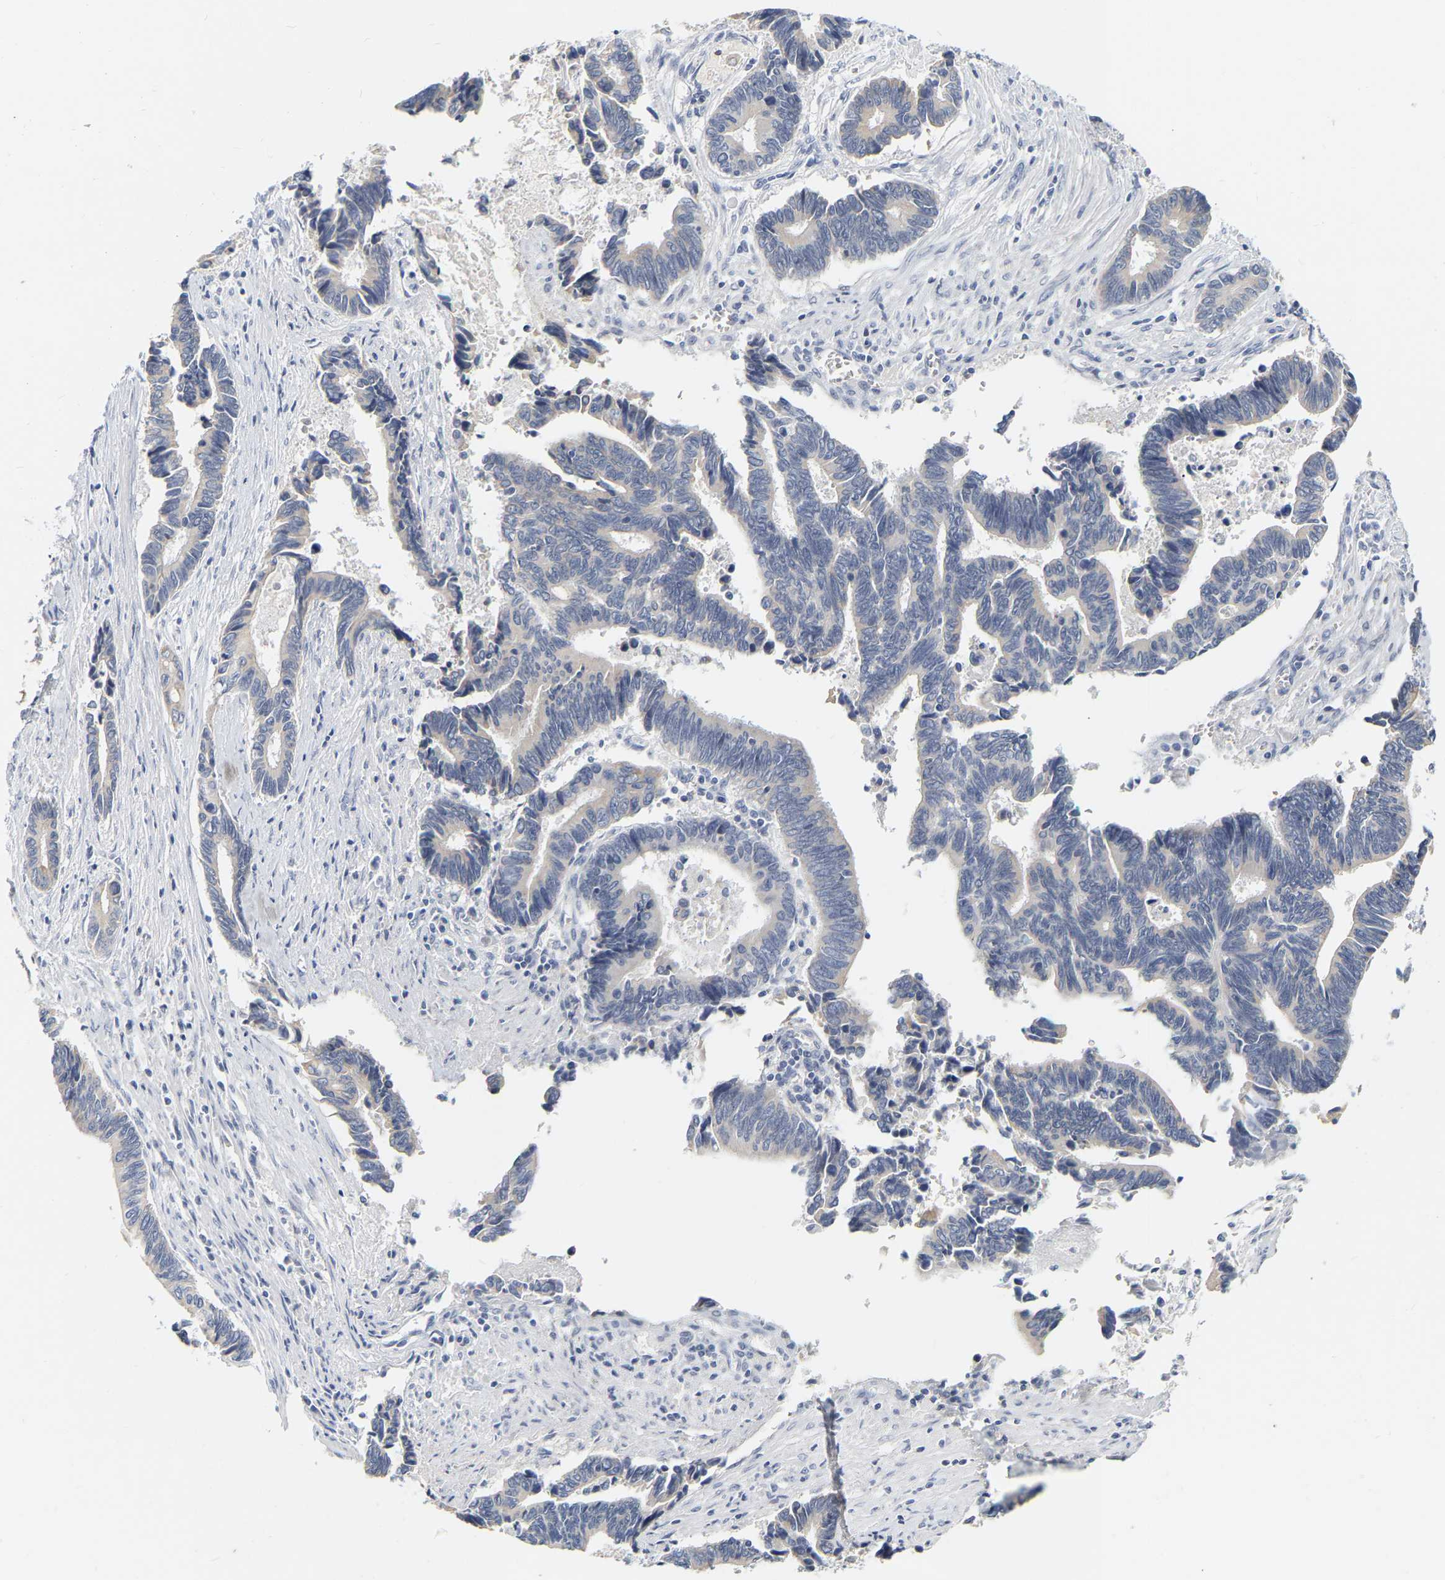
{"staining": {"intensity": "weak", "quantity": "<25%", "location": "cytoplasmic/membranous"}, "tissue": "pancreatic cancer", "cell_type": "Tumor cells", "image_type": "cancer", "snomed": [{"axis": "morphology", "description": "Adenocarcinoma, NOS"}, {"axis": "topography", "description": "Pancreas"}], "caption": "DAB (3,3'-diaminobenzidine) immunohistochemical staining of human pancreatic cancer (adenocarcinoma) demonstrates no significant staining in tumor cells.", "gene": "KRT76", "patient": {"sex": "female", "age": 70}}